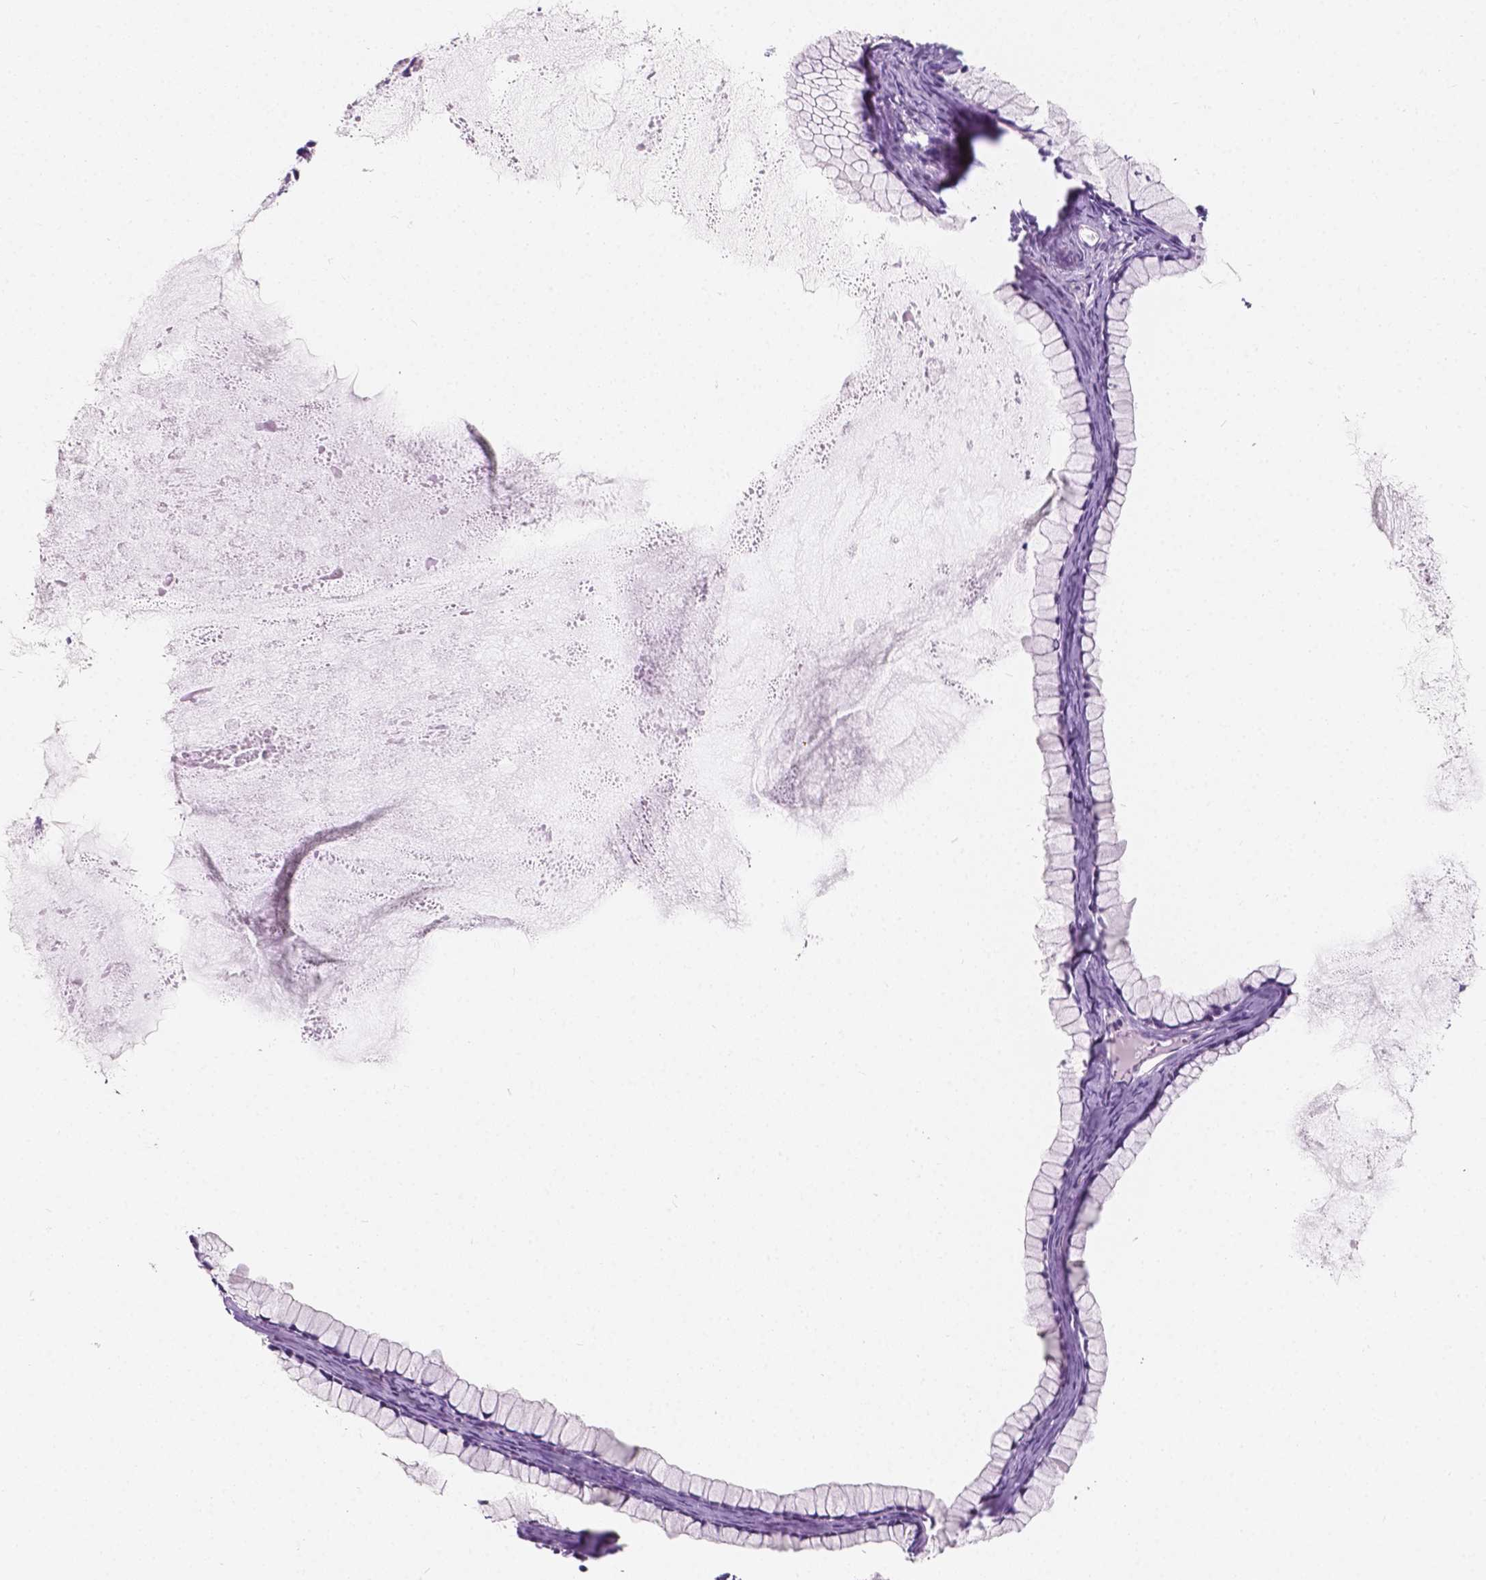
{"staining": {"intensity": "negative", "quantity": "none", "location": "none"}, "tissue": "ovarian cancer", "cell_type": "Tumor cells", "image_type": "cancer", "snomed": [{"axis": "morphology", "description": "Cystadenocarcinoma, mucinous, NOS"}, {"axis": "topography", "description": "Ovary"}], "caption": "DAB immunohistochemical staining of ovarian cancer reveals no significant staining in tumor cells.", "gene": "SIRT2", "patient": {"sex": "female", "age": 41}}